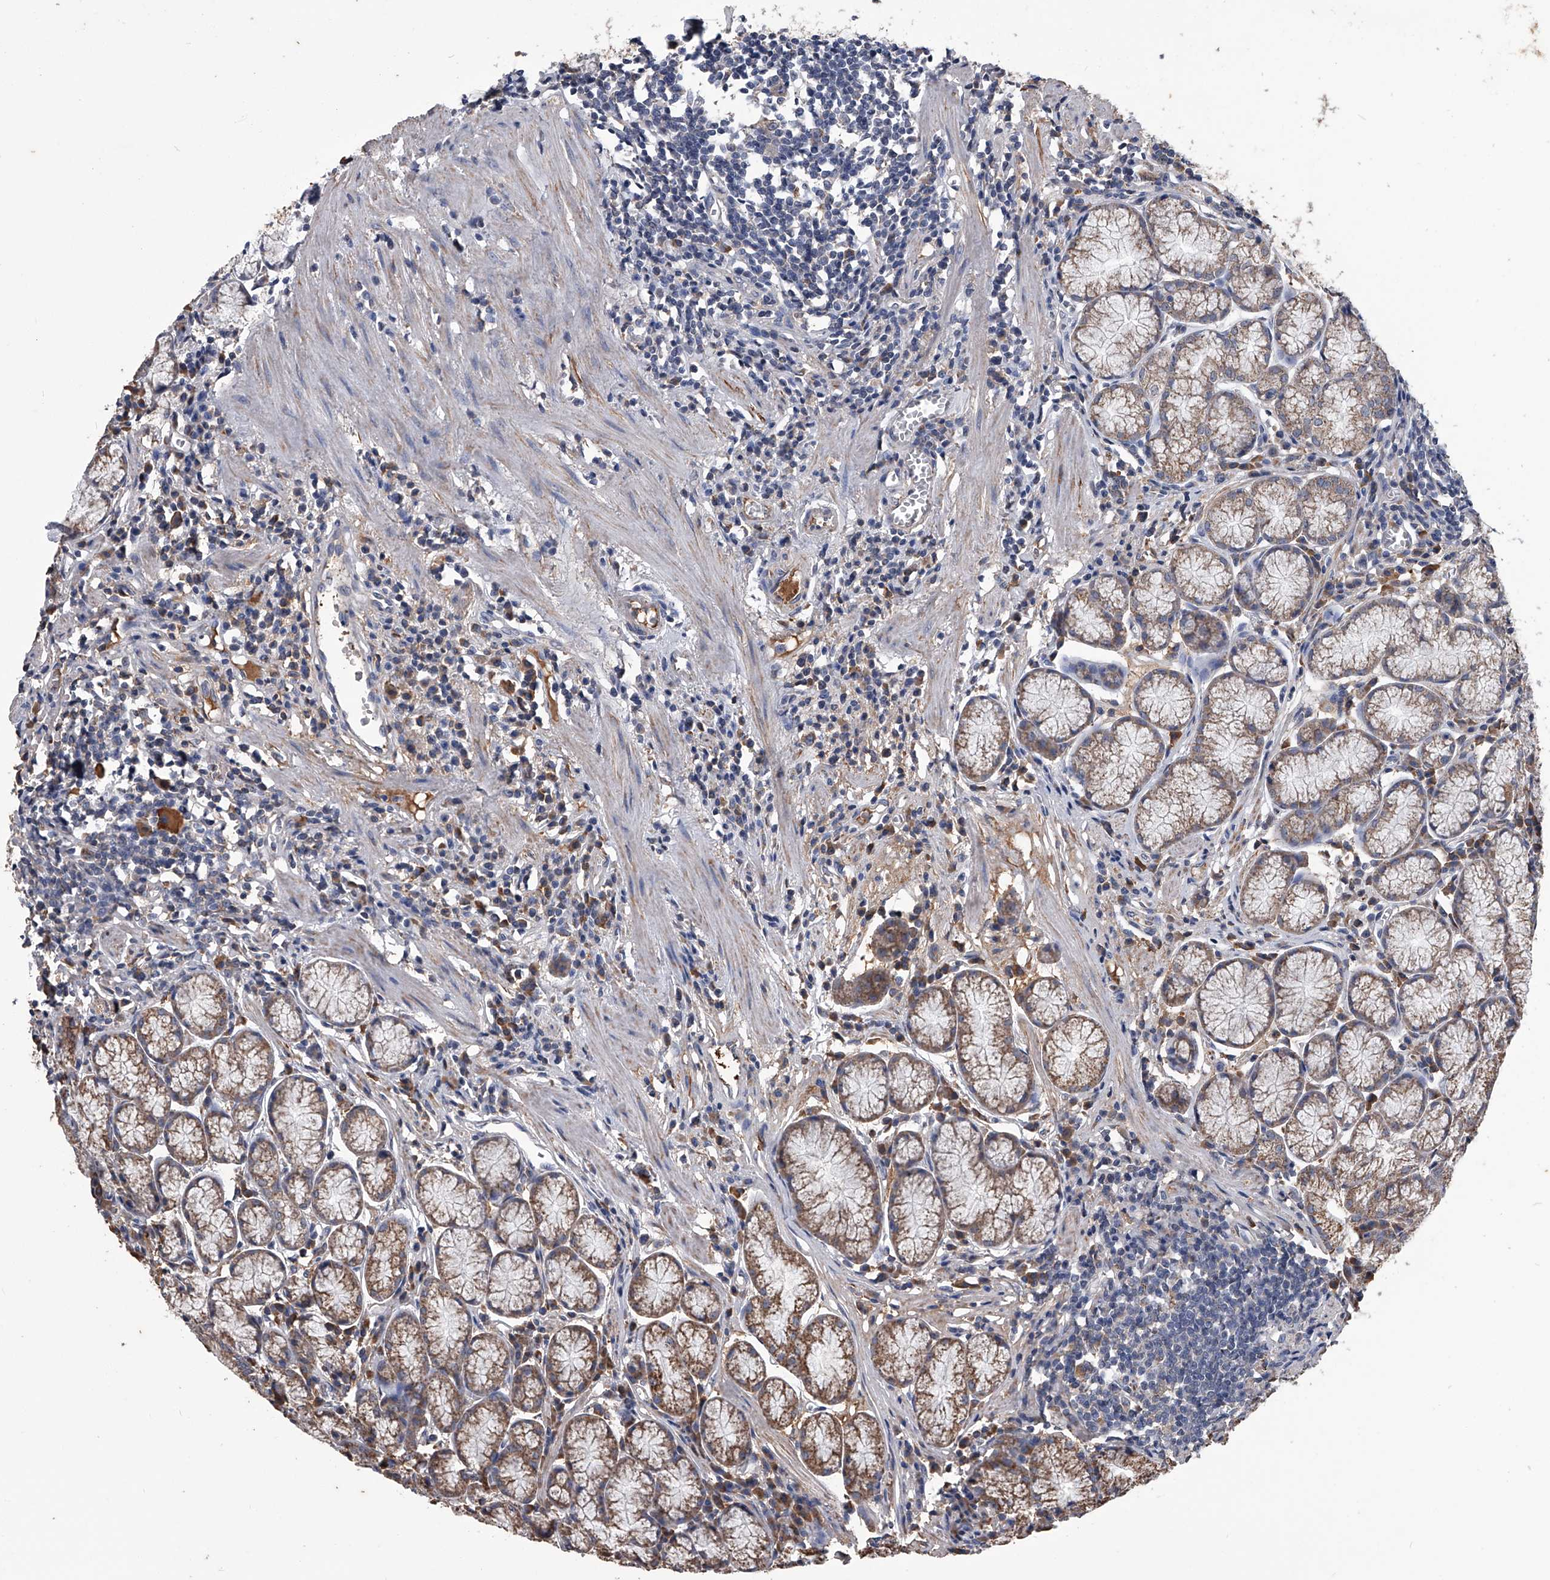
{"staining": {"intensity": "moderate", "quantity": ">75%", "location": "cytoplasmic/membranous"}, "tissue": "stomach", "cell_type": "Glandular cells", "image_type": "normal", "snomed": [{"axis": "morphology", "description": "Normal tissue, NOS"}, {"axis": "topography", "description": "Stomach"}], "caption": "IHC staining of benign stomach, which shows medium levels of moderate cytoplasmic/membranous expression in approximately >75% of glandular cells indicating moderate cytoplasmic/membranous protein positivity. The staining was performed using DAB (brown) for protein detection and nuclei were counterstained in hematoxylin (blue).", "gene": "OAT", "patient": {"sex": "male", "age": 55}}